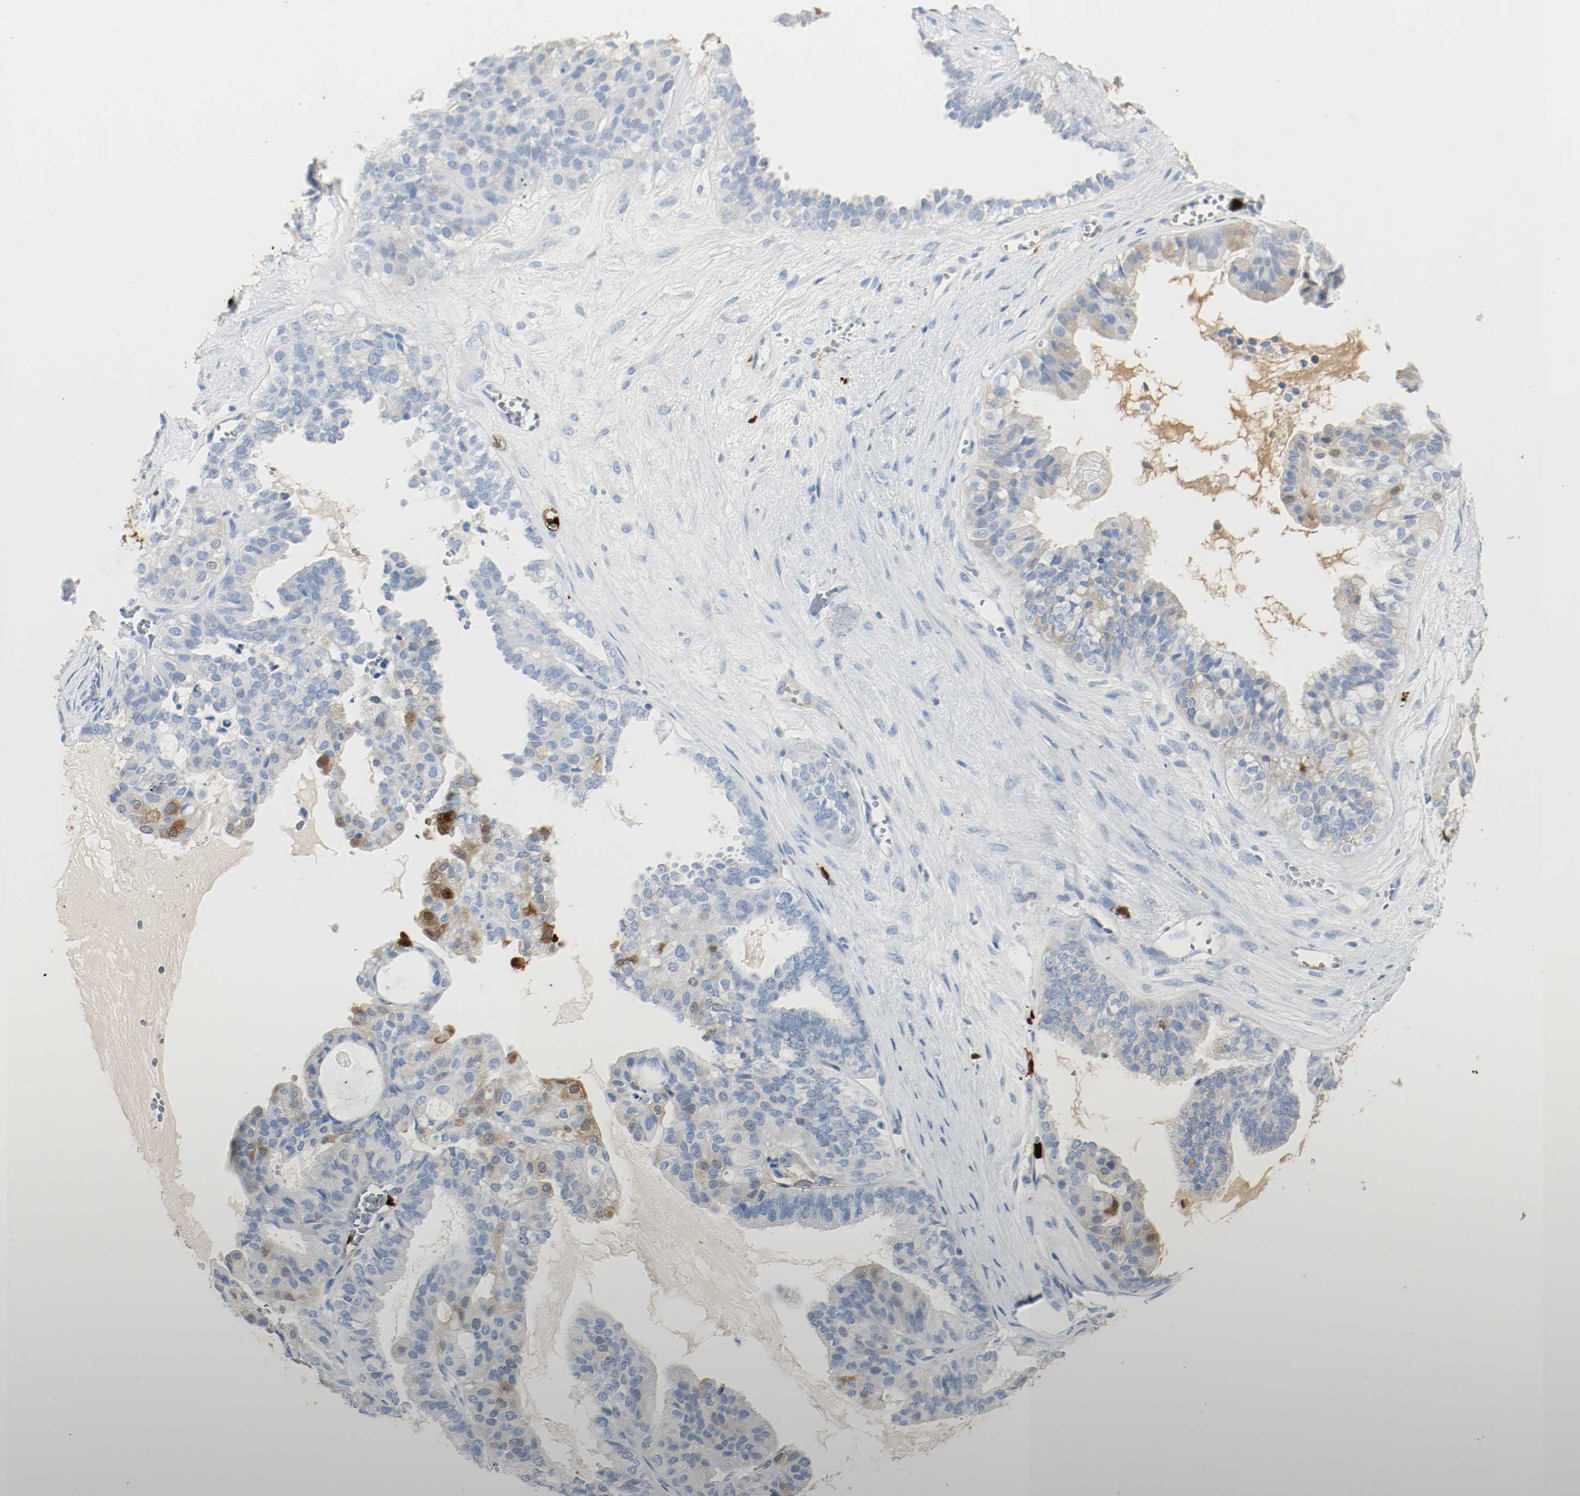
{"staining": {"intensity": "weak", "quantity": "<25%", "location": "cytoplasmic/membranous"}, "tissue": "ovarian cancer", "cell_type": "Tumor cells", "image_type": "cancer", "snomed": [{"axis": "morphology", "description": "Carcinoma, NOS"}, {"axis": "morphology", "description": "Carcinoma, endometroid"}, {"axis": "topography", "description": "Ovary"}], "caption": "A micrograph of ovarian cancer stained for a protein demonstrates no brown staining in tumor cells. The staining is performed using DAB brown chromogen with nuclei counter-stained in using hematoxylin.", "gene": "S100A9", "patient": {"sex": "female", "age": 50}}